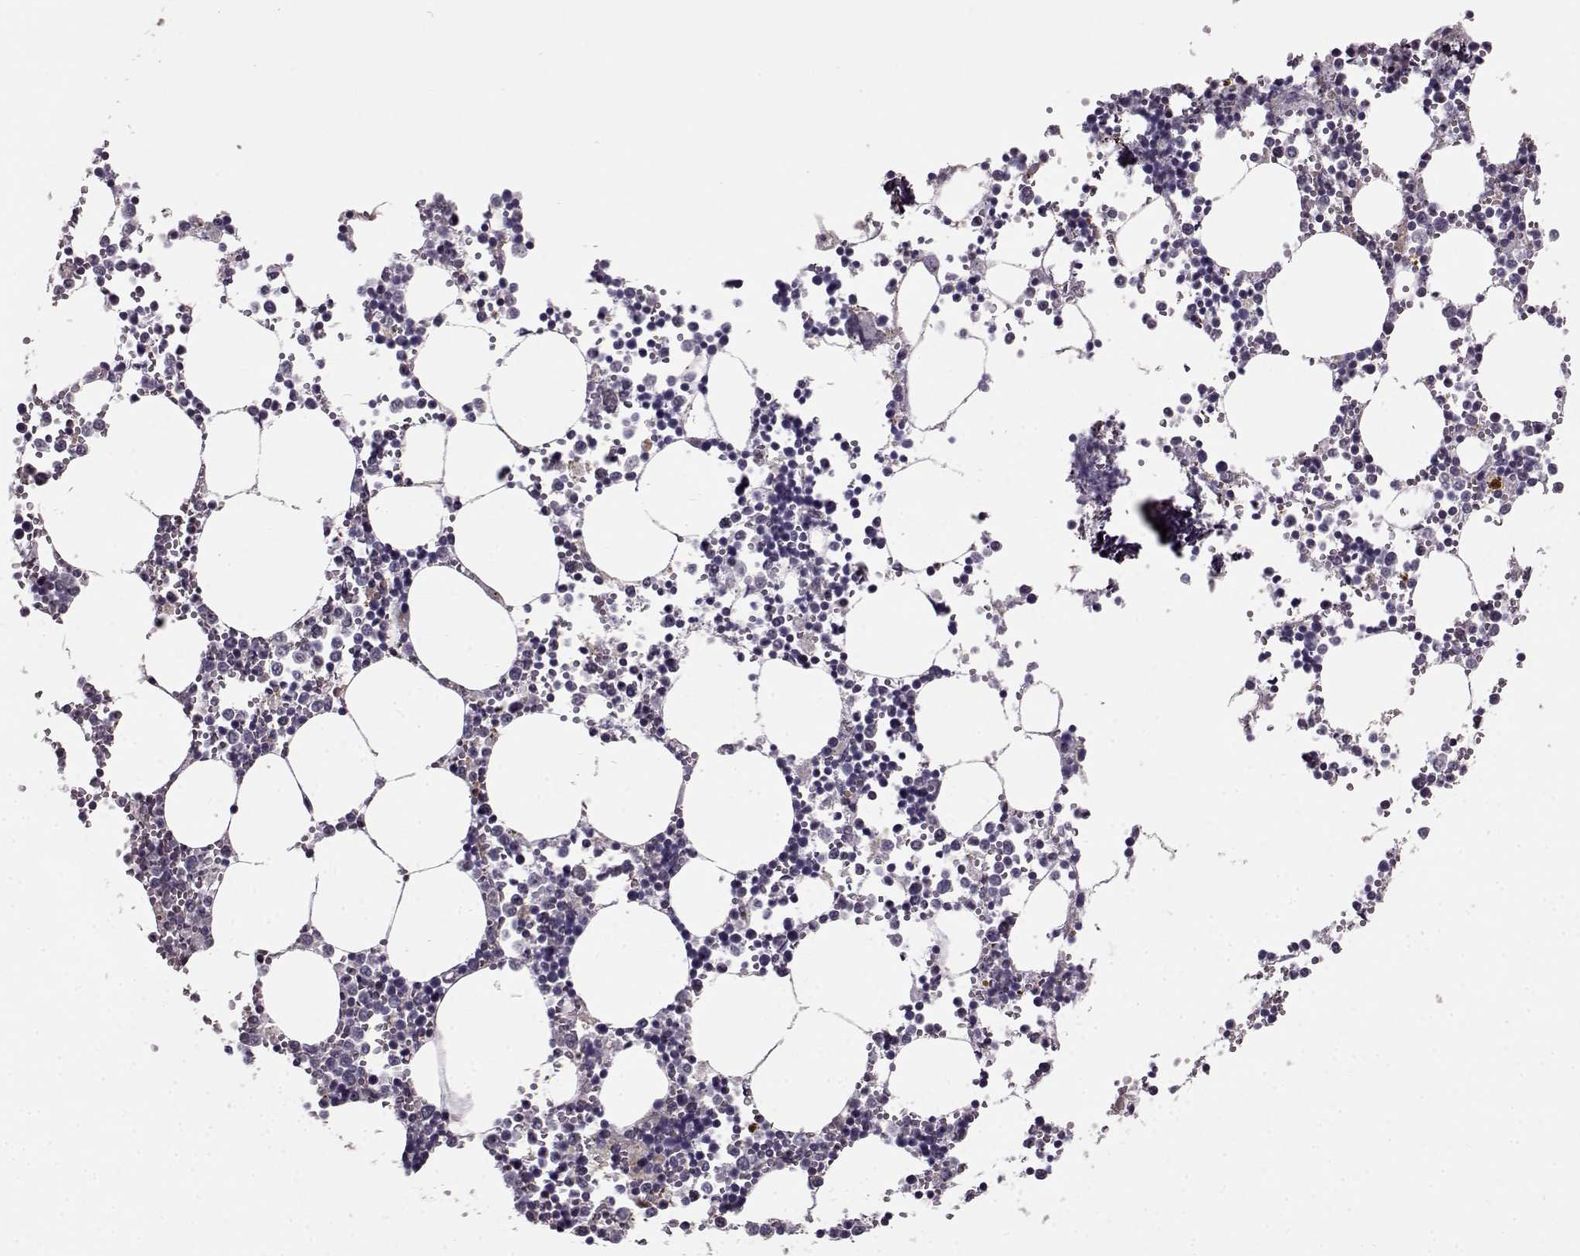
{"staining": {"intensity": "negative", "quantity": "none", "location": "none"}, "tissue": "bone marrow", "cell_type": "Hematopoietic cells", "image_type": "normal", "snomed": [{"axis": "morphology", "description": "Normal tissue, NOS"}, {"axis": "topography", "description": "Bone marrow"}], "caption": "Bone marrow stained for a protein using immunohistochemistry shows no positivity hematopoietic cells.", "gene": "RP1L1", "patient": {"sex": "male", "age": 54}}